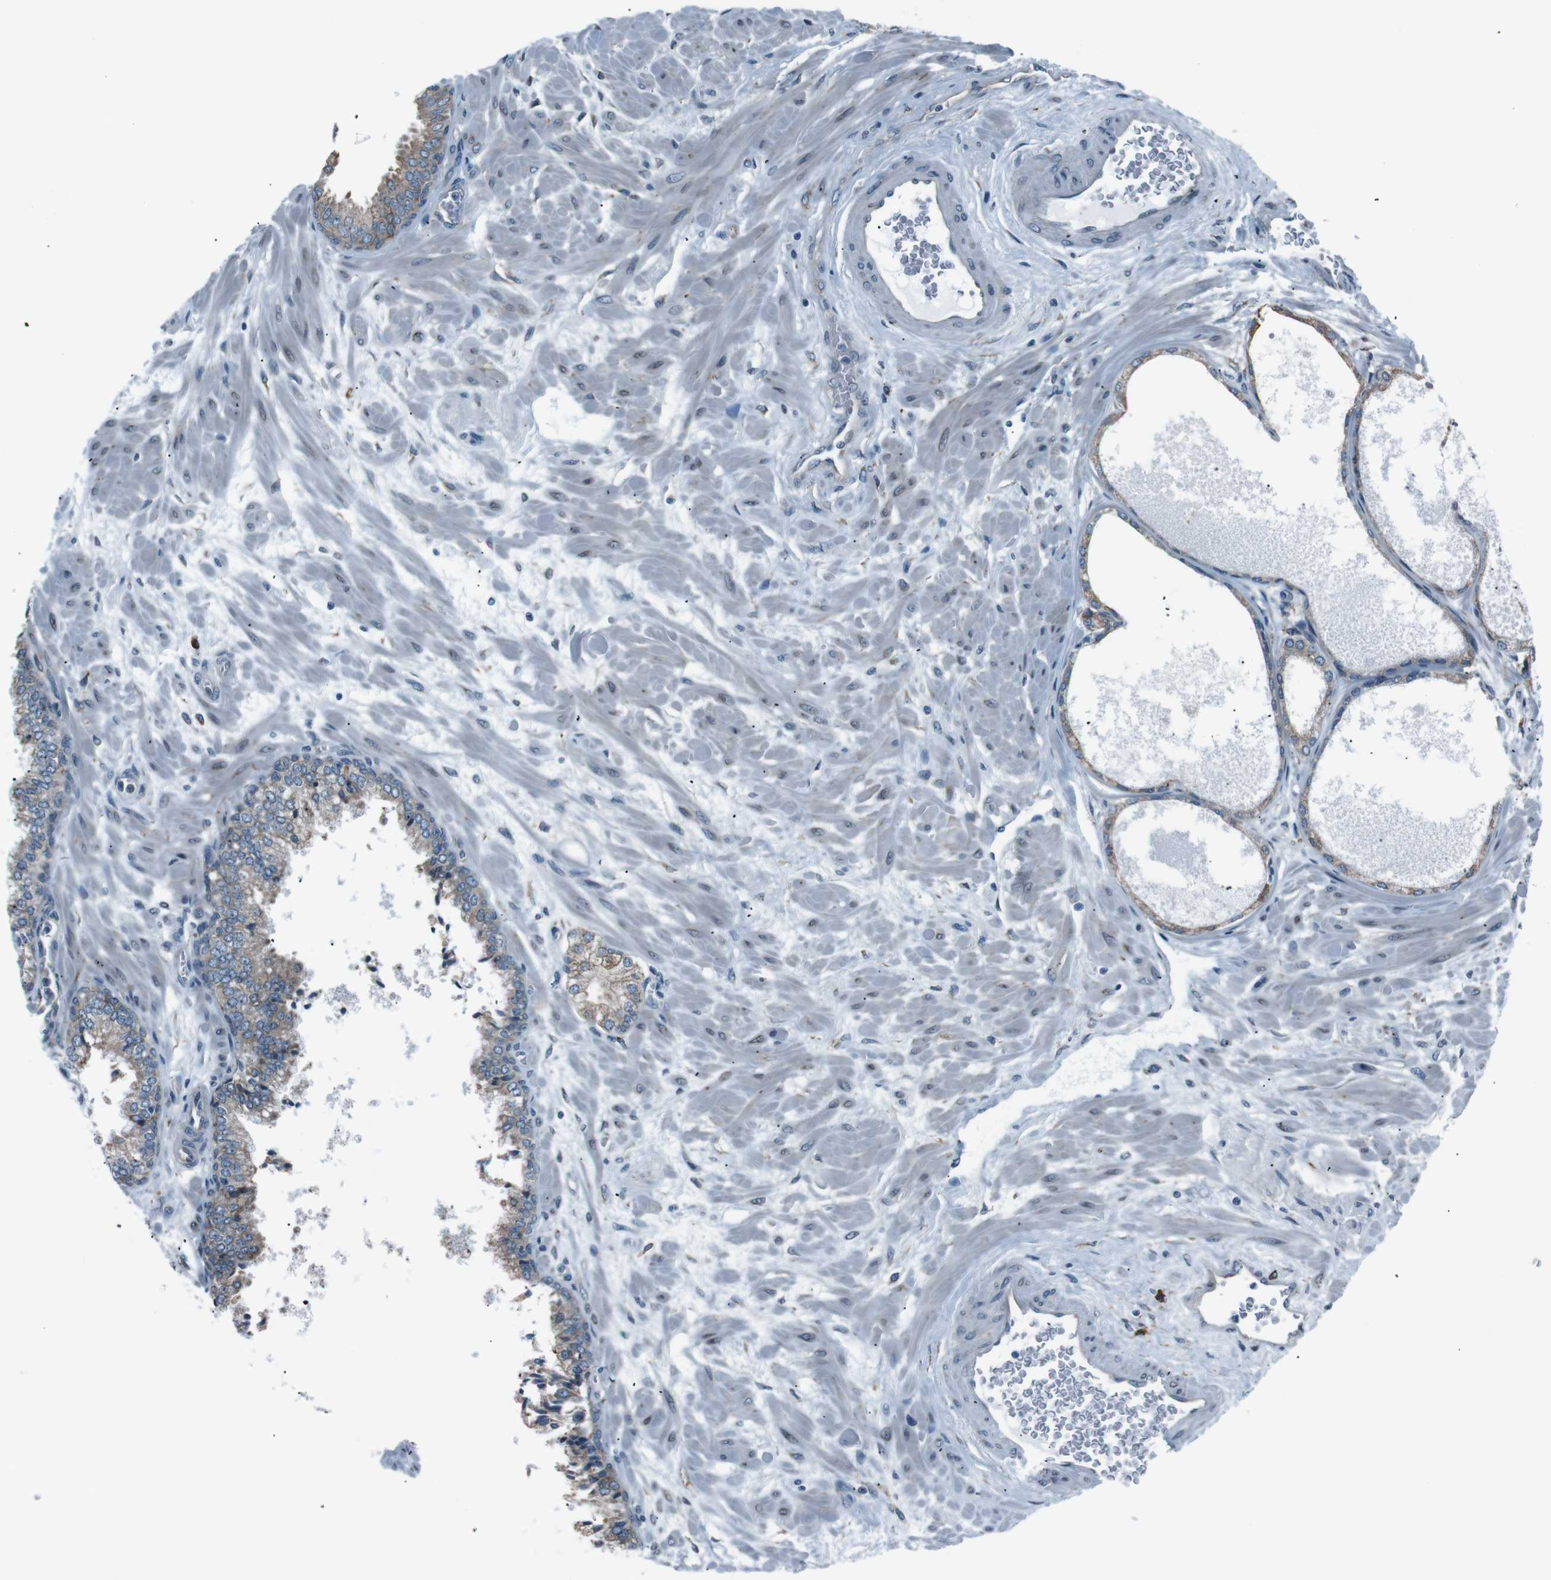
{"staining": {"intensity": "moderate", "quantity": ">75%", "location": "cytoplasmic/membranous"}, "tissue": "prostate", "cell_type": "Glandular cells", "image_type": "normal", "snomed": [{"axis": "morphology", "description": "Normal tissue, NOS"}, {"axis": "morphology", "description": "Urothelial carcinoma, Low grade"}, {"axis": "topography", "description": "Urinary bladder"}, {"axis": "topography", "description": "Prostate"}], "caption": "Brown immunohistochemical staining in unremarkable prostate displays moderate cytoplasmic/membranous staining in approximately >75% of glandular cells.", "gene": "SIGMAR1", "patient": {"sex": "male", "age": 60}}